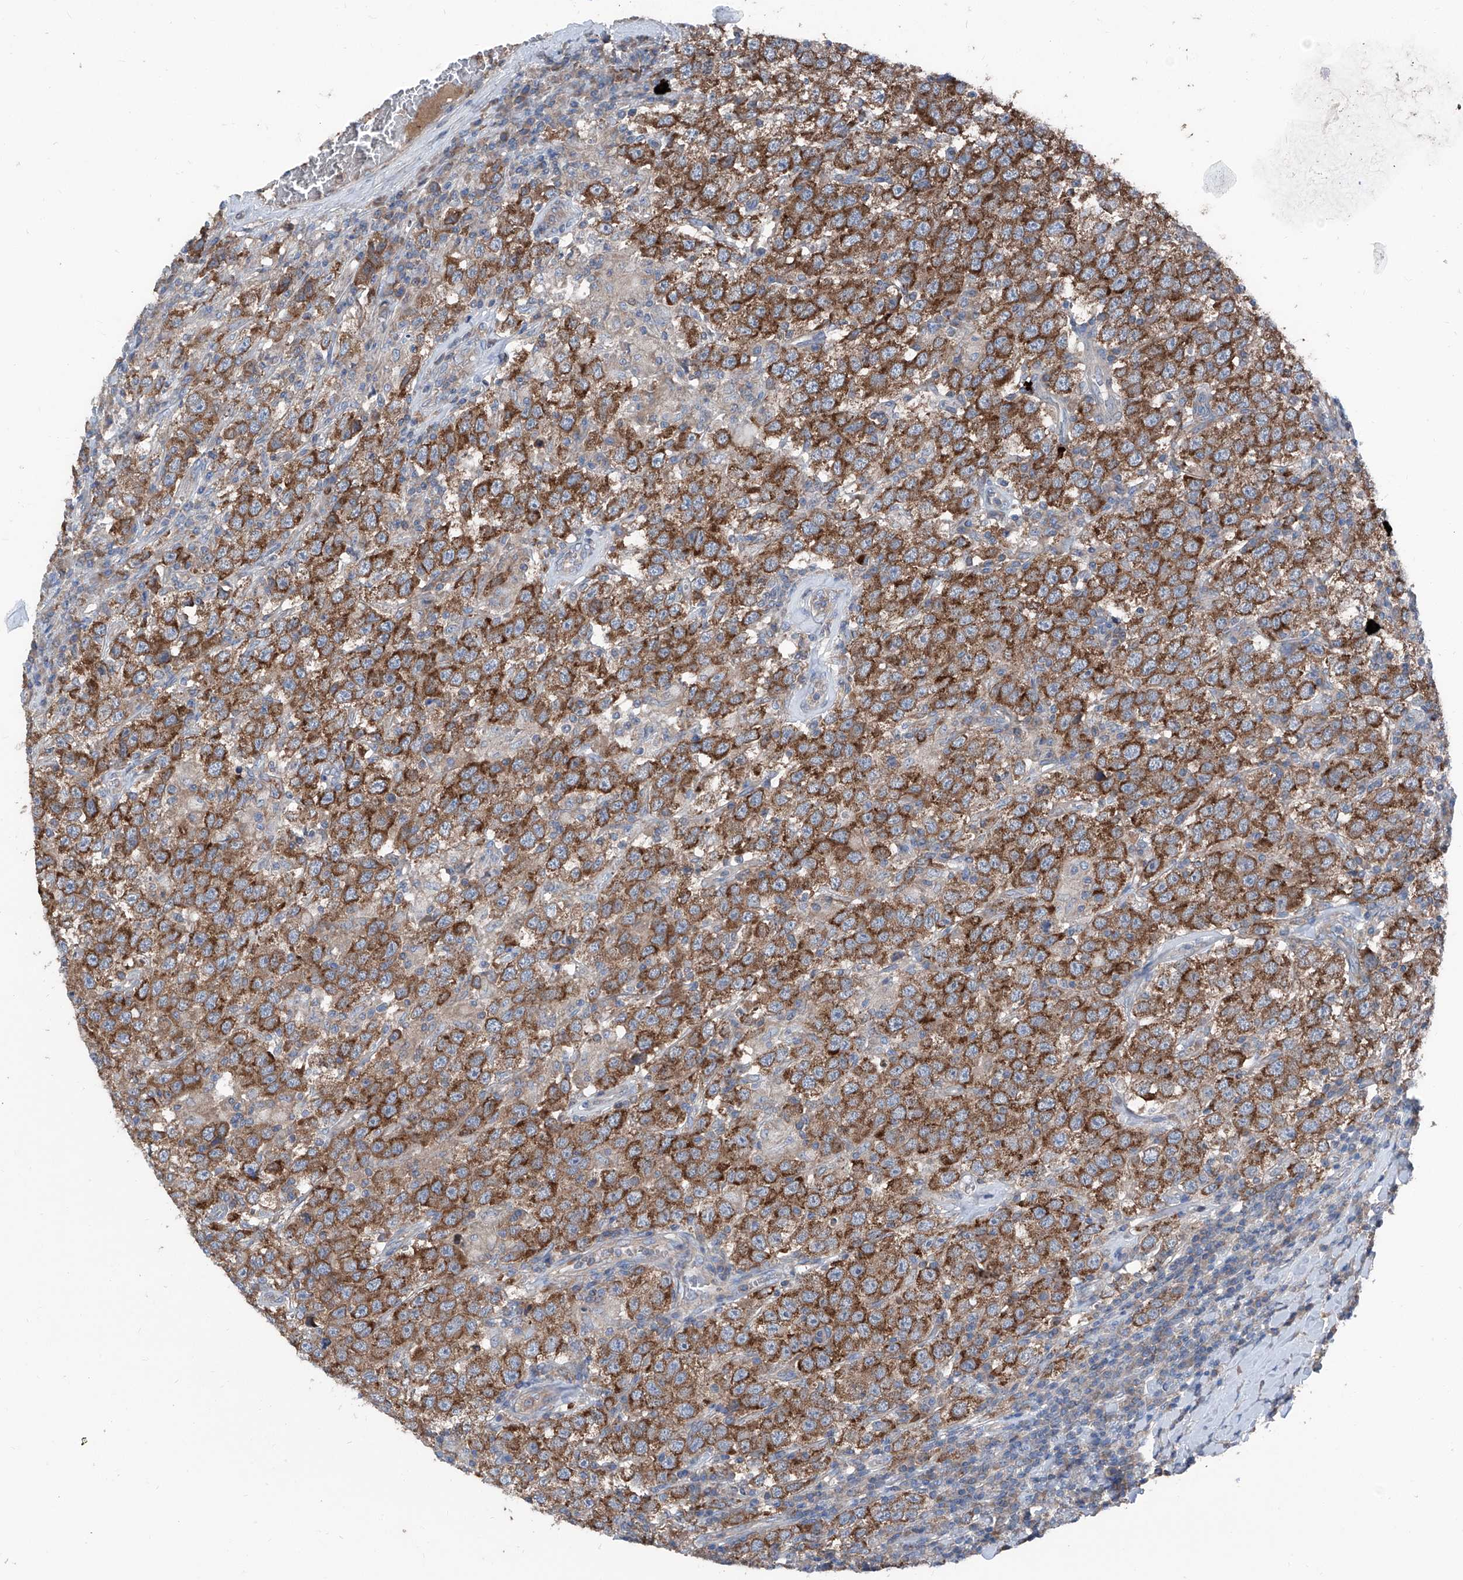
{"staining": {"intensity": "strong", "quantity": ">75%", "location": "cytoplasmic/membranous"}, "tissue": "testis cancer", "cell_type": "Tumor cells", "image_type": "cancer", "snomed": [{"axis": "morphology", "description": "Seminoma, NOS"}, {"axis": "topography", "description": "Testis"}], "caption": "A micrograph of human testis cancer (seminoma) stained for a protein displays strong cytoplasmic/membranous brown staining in tumor cells.", "gene": "GPAT3", "patient": {"sex": "male", "age": 41}}